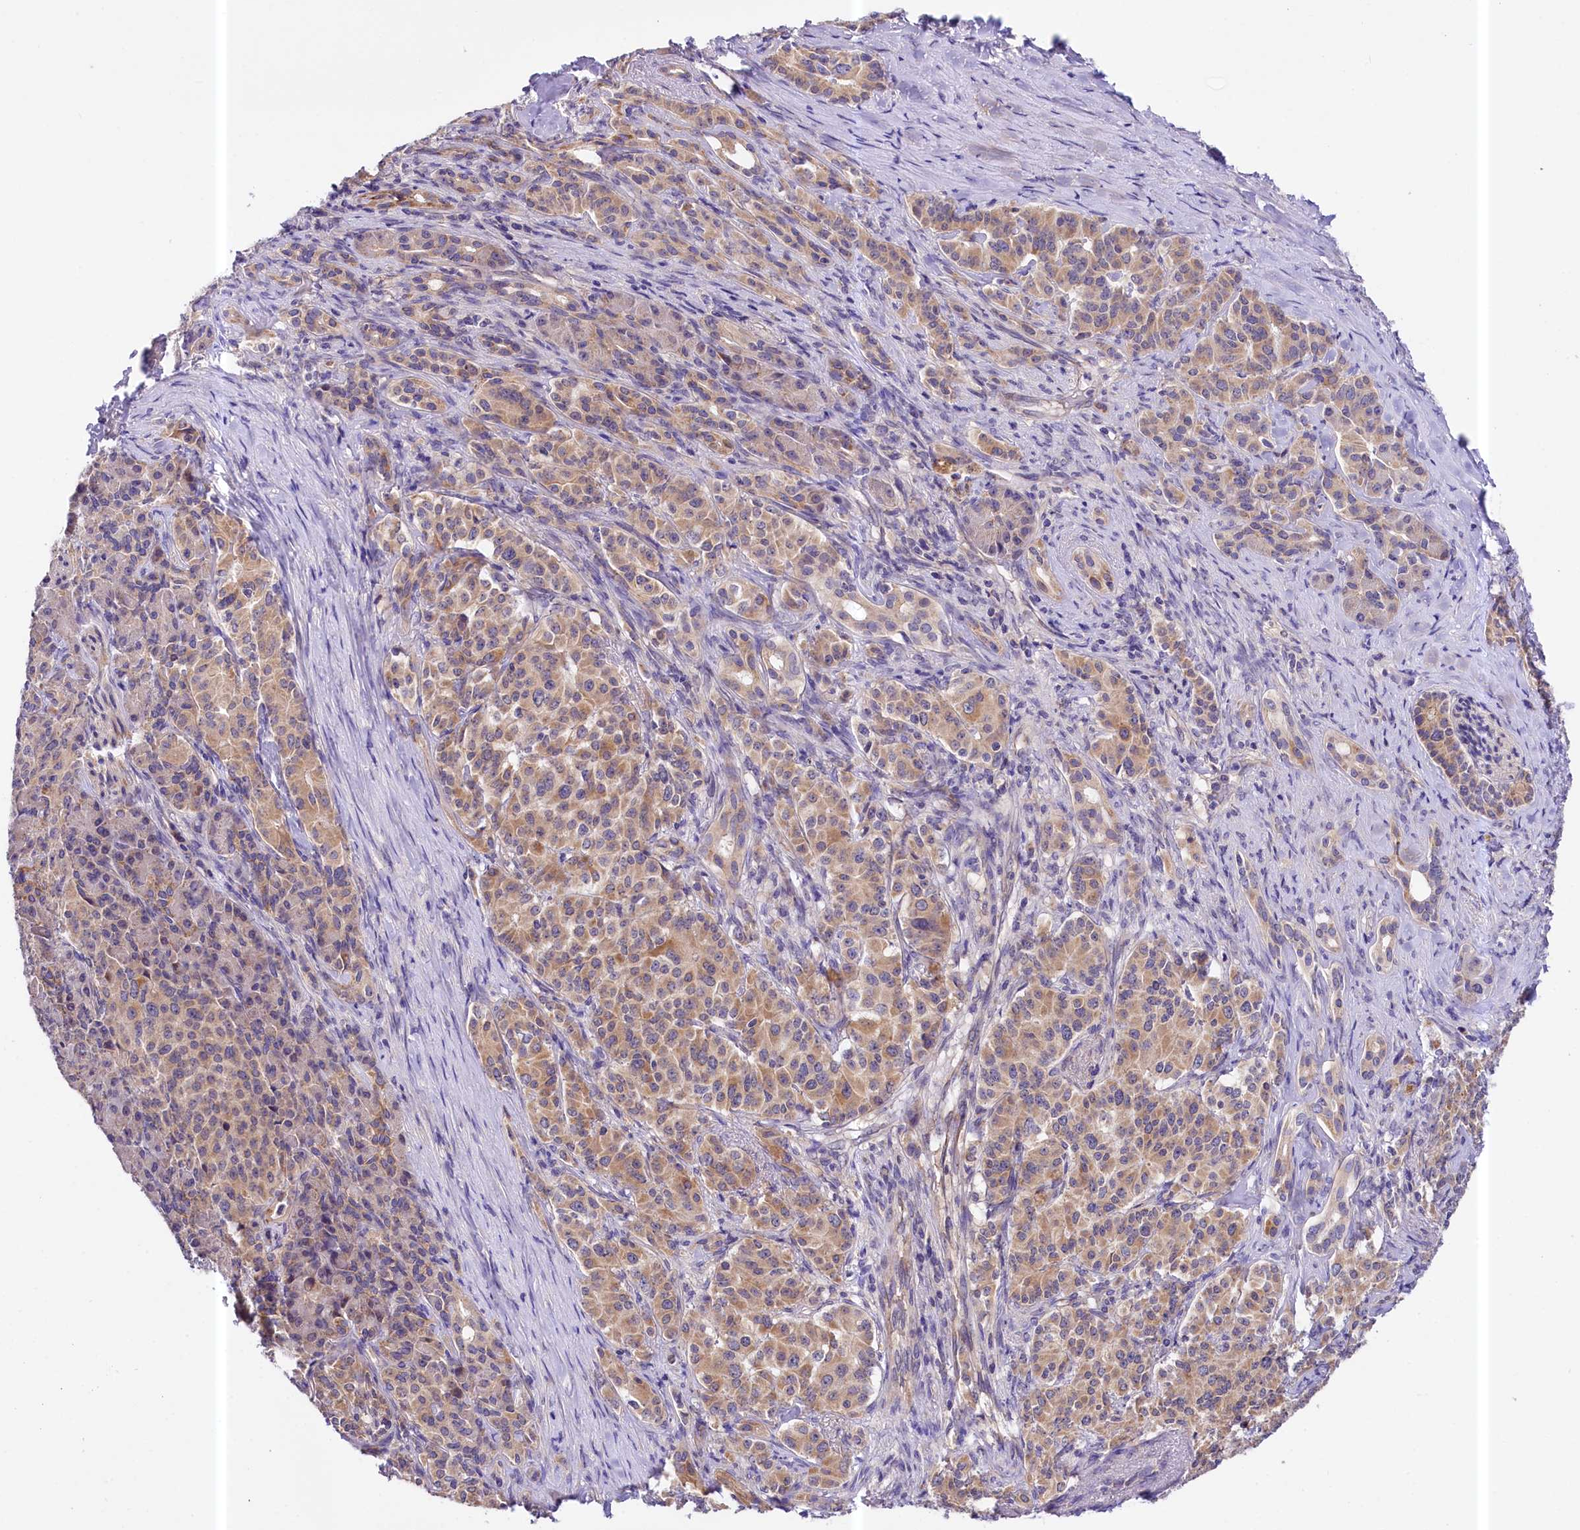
{"staining": {"intensity": "moderate", "quantity": ">75%", "location": "cytoplasmic/membranous"}, "tissue": "pancreatic cancer", "cell_type": "Tumor cells", "image_type": "cancer", "snomed": [{"axis": "morphology", "description": "Adenocarcinoma, NOS"}, {"axis": "topography", "description": "Pancreas"}], "caption": "Approximately >75% of tumor cells in pancreatic adenocarcinoma reveal moderate cytoplasmic/membranous protein staining as visualized by brown immunohistochemical staining.", "gene": "CEP295", "patient": {"sex": "female", "age": 74}}